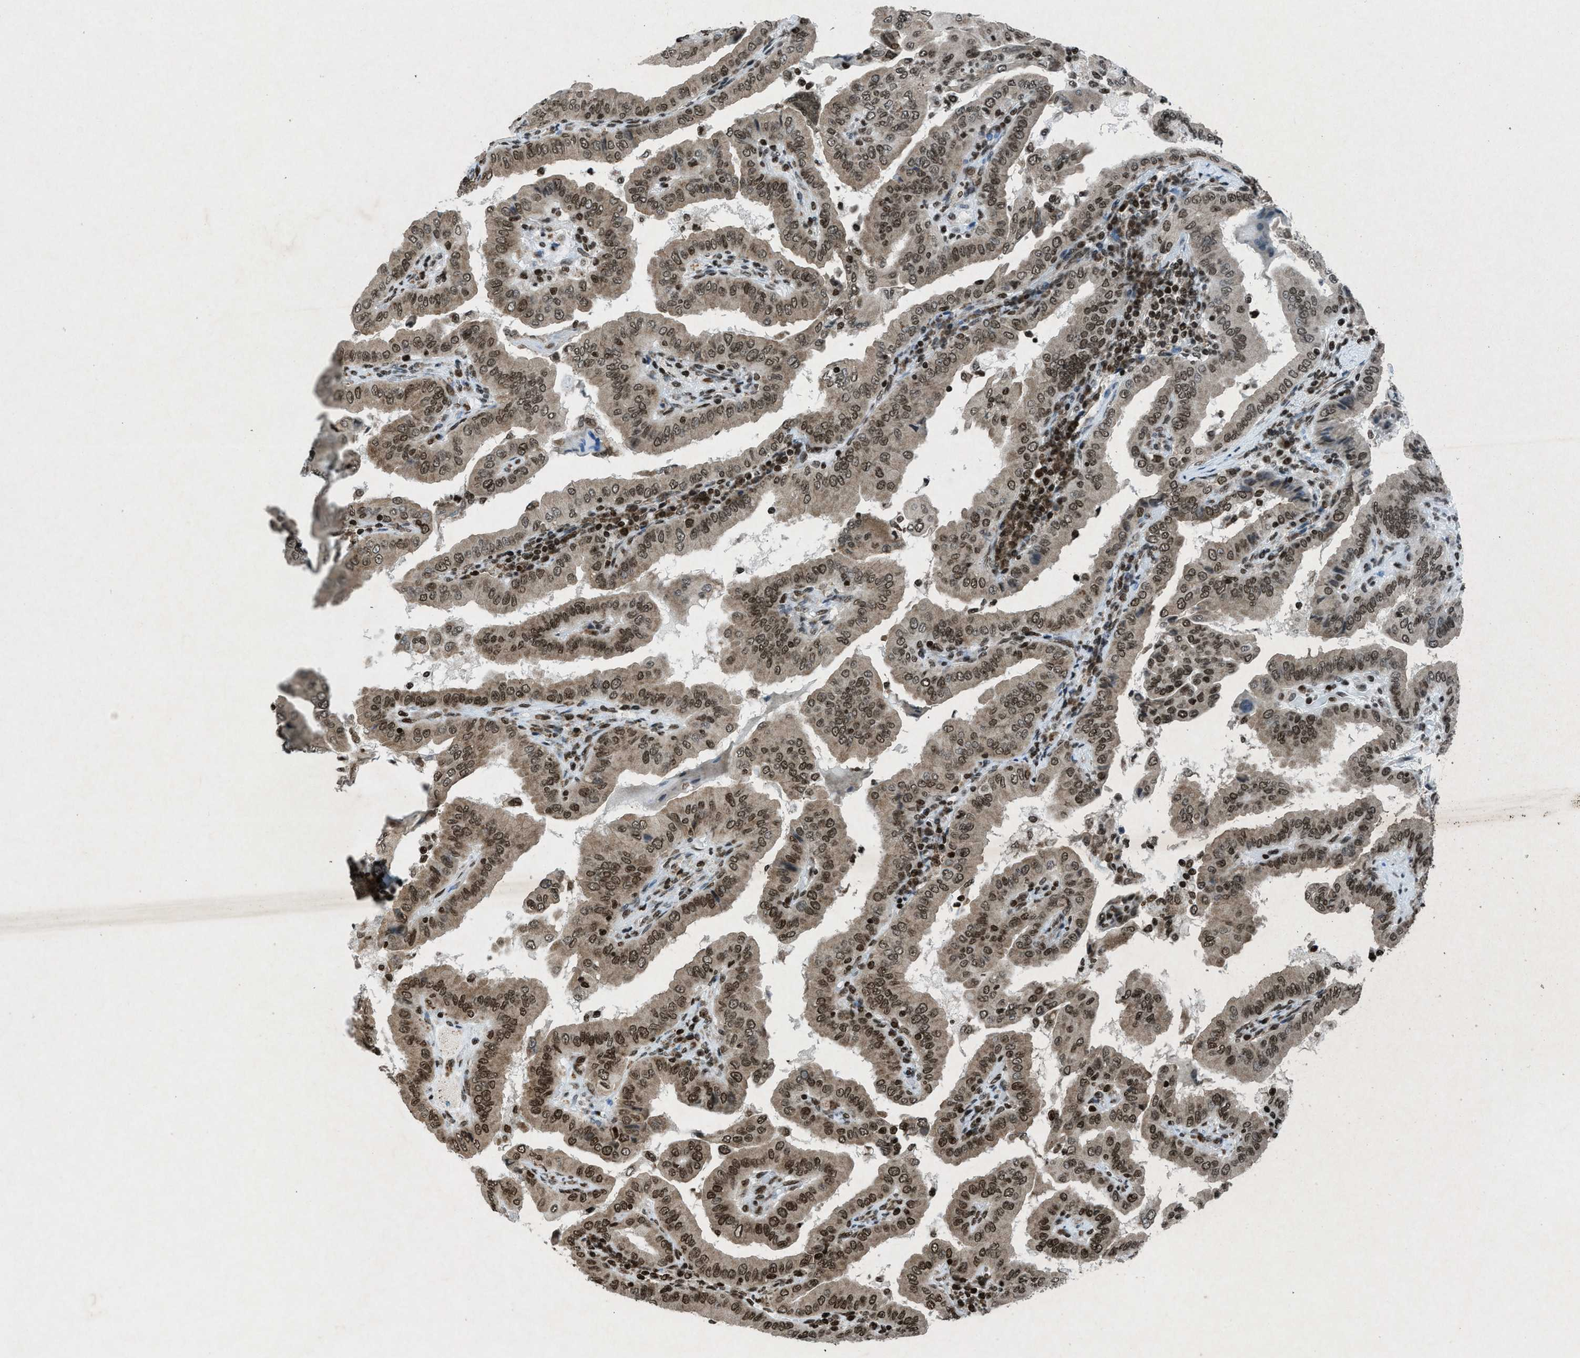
{"staining": {"intensity": "strong", "quantity": ">75%", "location": "nuclear"}, "tissue": "thyroid cancer", "cell_type": "Tumor cells", "image_type": "cancer", "snomed": [{"axis": "morphology", "description": "Papillary adenocarcinoma, NOS"}, {"axis": "topography", "description": "Thyroid gland"}], "caption": "Protein staining of thyroid cancer tissue shows strong nuclear expression in approximately >75% of tumor cells.", "gene": "NXF1", "patient": {"sex": "male", "age": 33}}